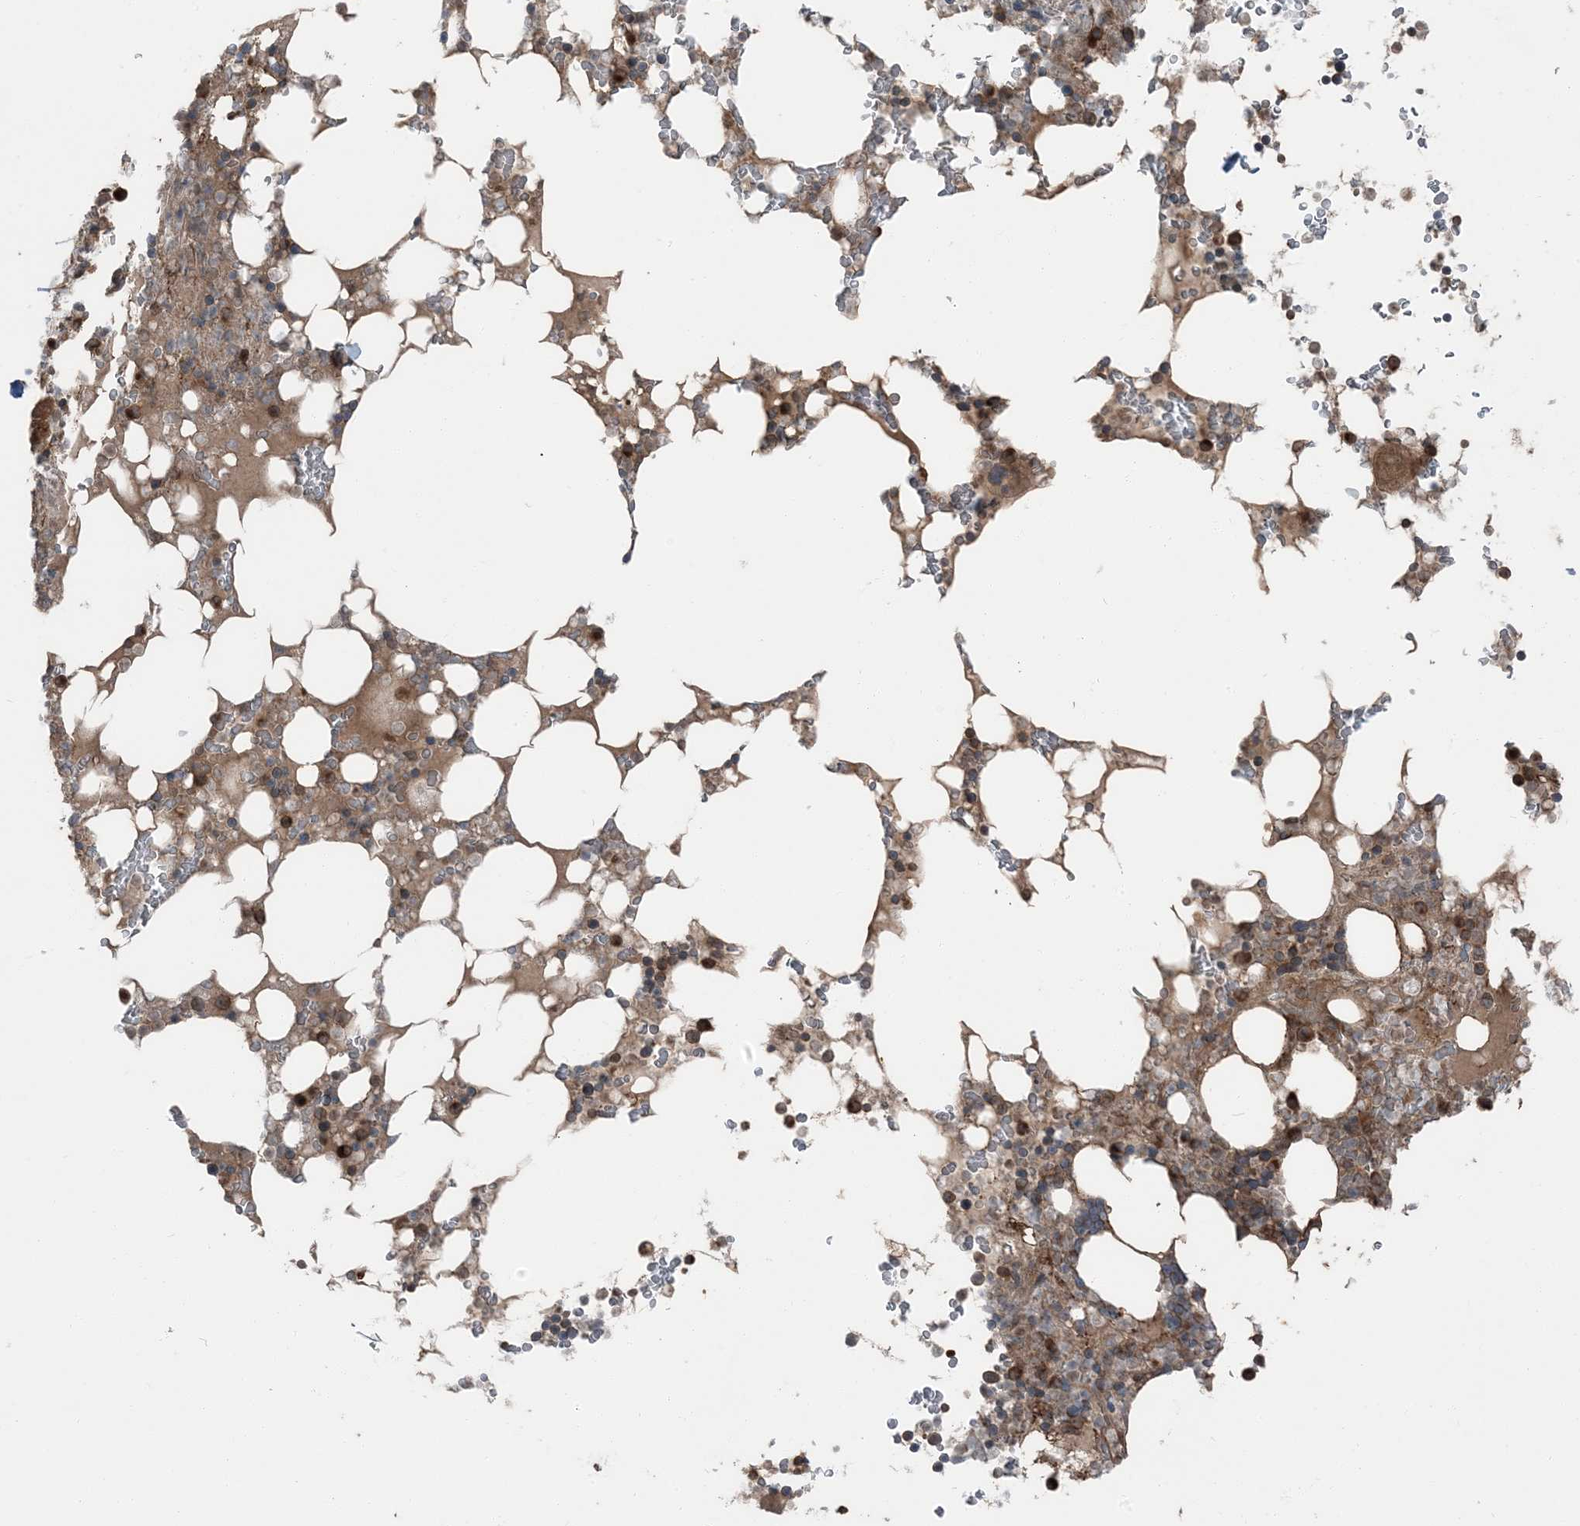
{"staining": {"intensity": "moderate", "quantity": ">75%", "location": "cytoplasmic/membranous"}, "tissue": "bone marrow", "cell_type": "Hematopoietic cells", "image_type": "normal", "snomed": [{"axis": "morphology", "description": "Normal tissue, NOS"}, {"axis": "topography", "description": "Bone marrow"}], "caption": "This micrograph demonstrates immunohistochemistry staining of normal bone marrow, with medium moderate cytoplasmic/membranous positivity in about >75% of hematopoietic cells.", "gene": "RAB3GAP1", "patient": {"sex": "male", "age": 58}}